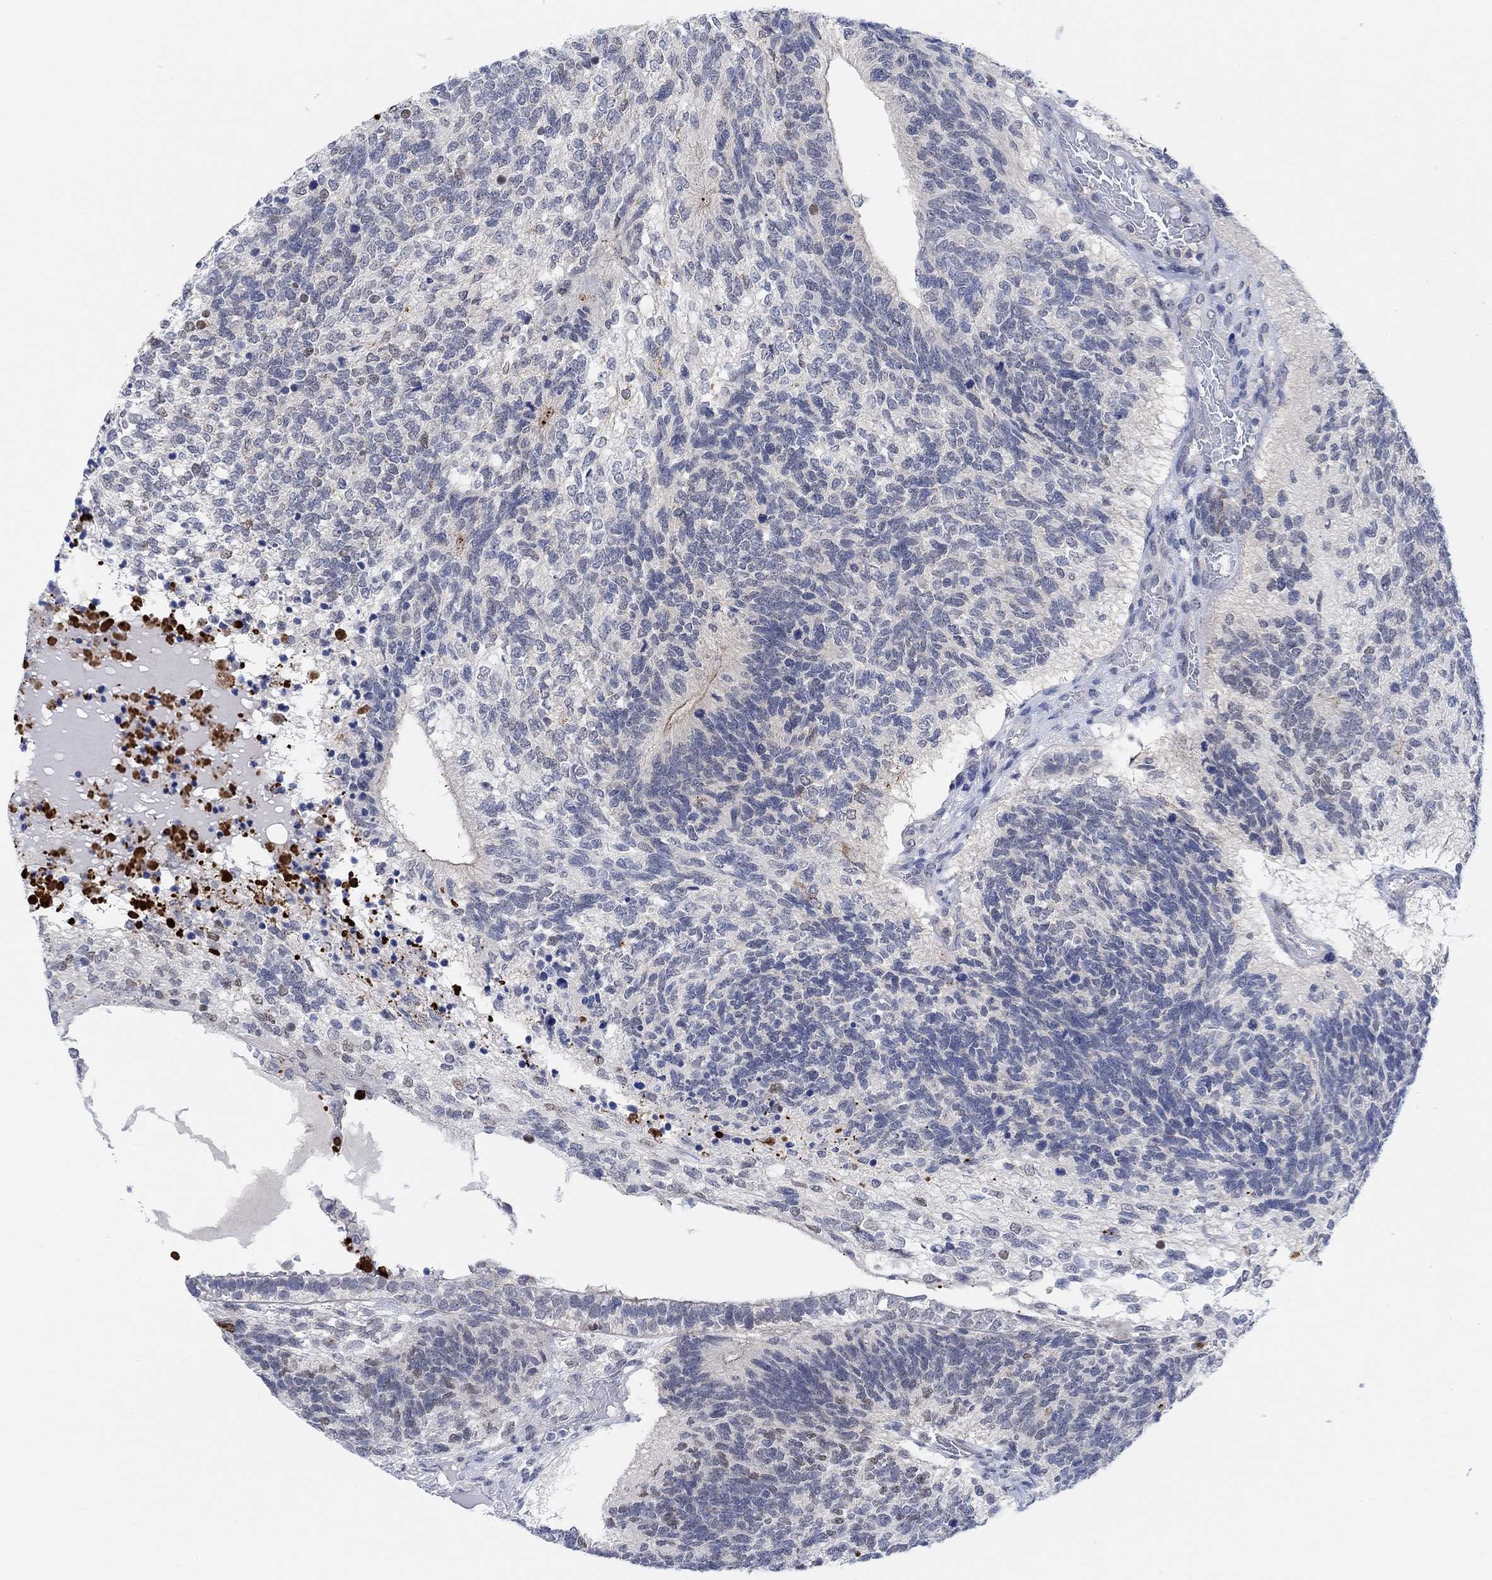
{"staining": {"intensity": "weak", "quantity": "<25%", "location": "cytoplasmic/membranous"}, "tissue": "testis cancer", "cell_type": "Tumor cells", "image_type": "cancer", "snomed": [{"axis": "morphology", "description": "Seminoma, NOS"}, {"axis": "morphology", "description": "Carcinoma, Embryonal, NOS"}, {"axis": "topography", "description": "Testis"}], "caption": "A high-resolution micrograph shows IHC staining of testis cancer (embryonal carcinoma), which displays no significant expression in tumor cells.", "gene": "RIMS1", "patient": {"sex": "male", "age": 41}}